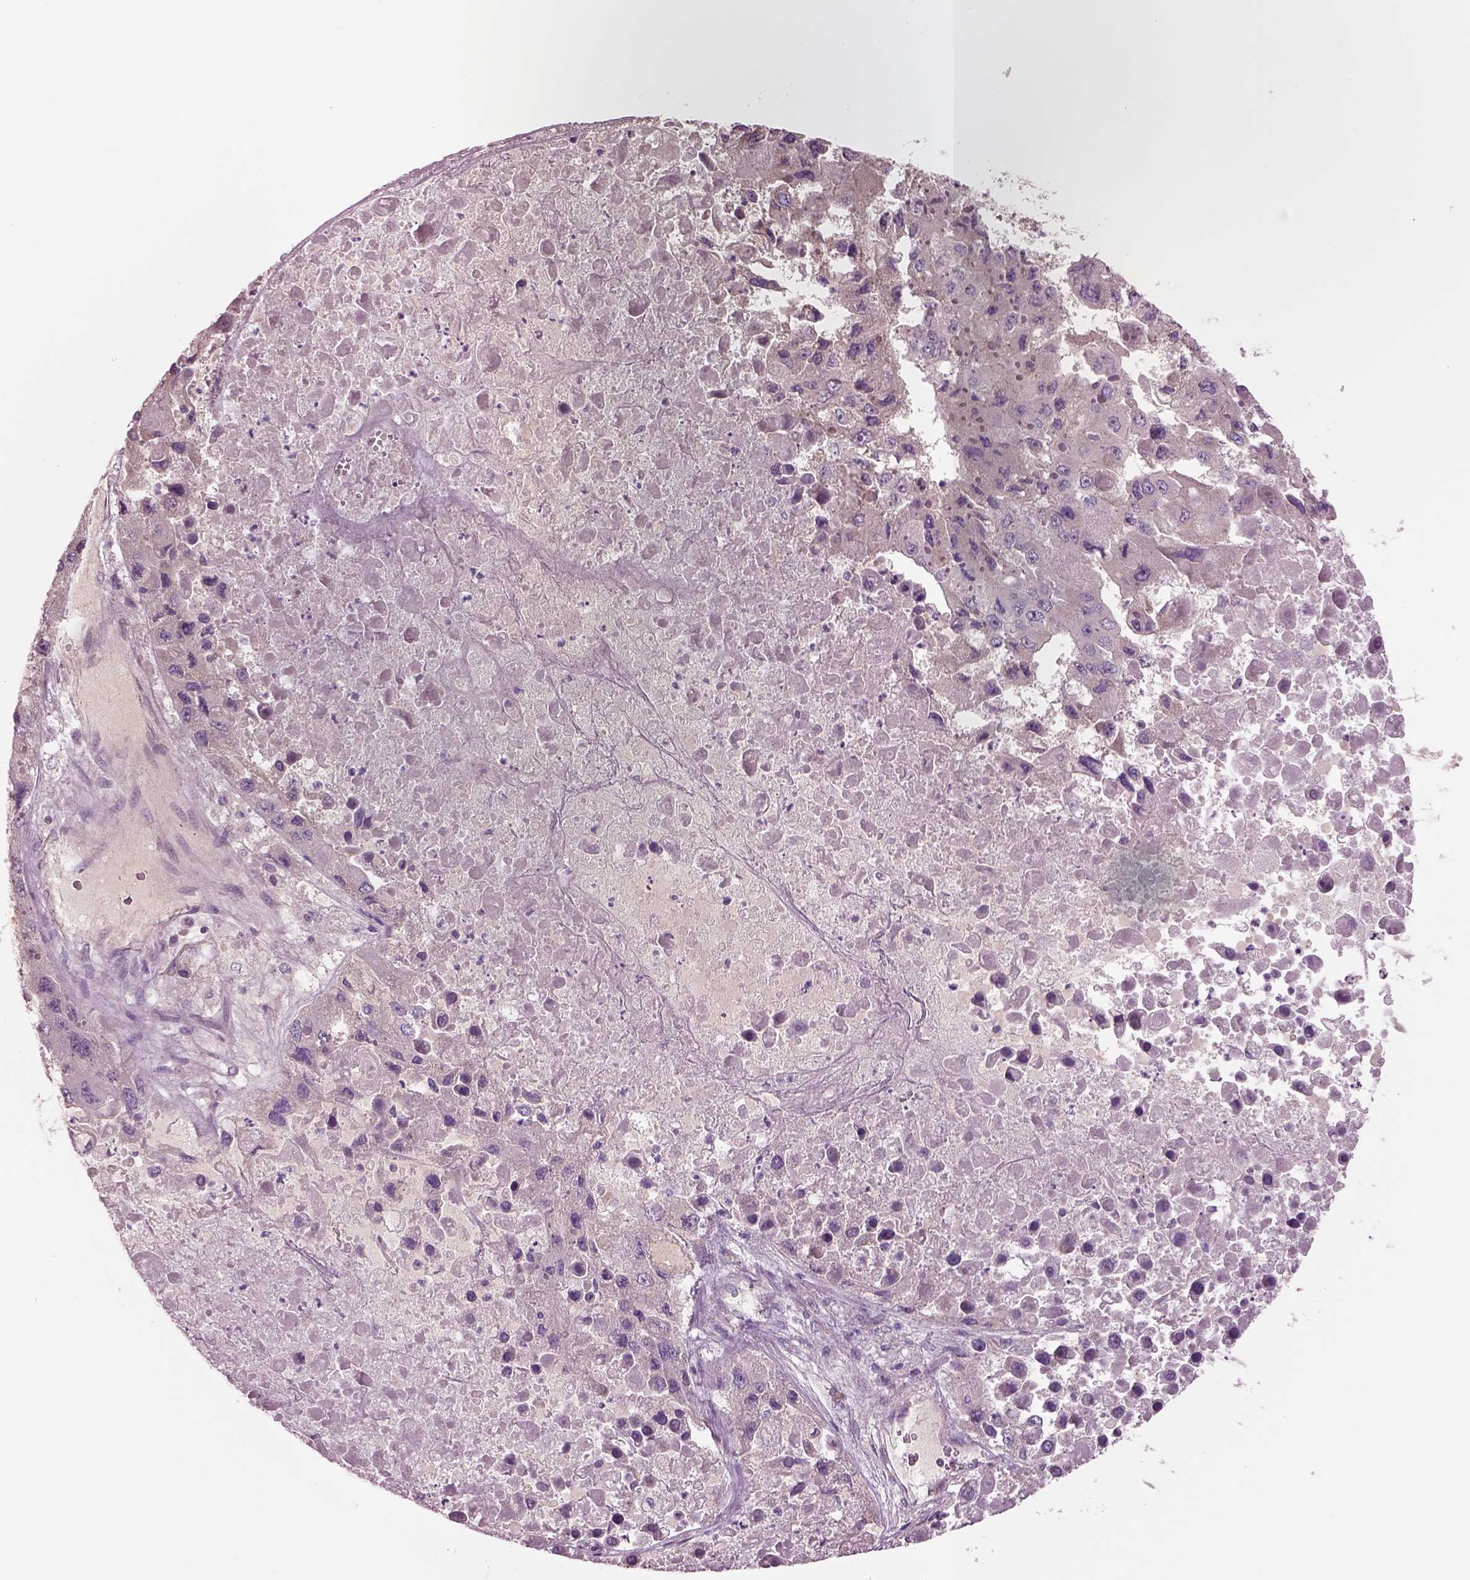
{"staining": {"intensity": "negative", "quantity": "none", "location": "none"}, "tissue": "liver cancer", "cell_type": "Tumor cells", "image_type": "cancer", "snomed": [{"axis": "morphology", "description": "Carcinoma, Hepatocellular, NOS"}, {"axis": "topography", "description": "Liver"}], "caption": "An IHC histopathology image of liver cancer is shown. There is no staining in tumor cells of liver cancer.", "gene": "HTR1B", "patient": {"sex": "female", "age": 41}}